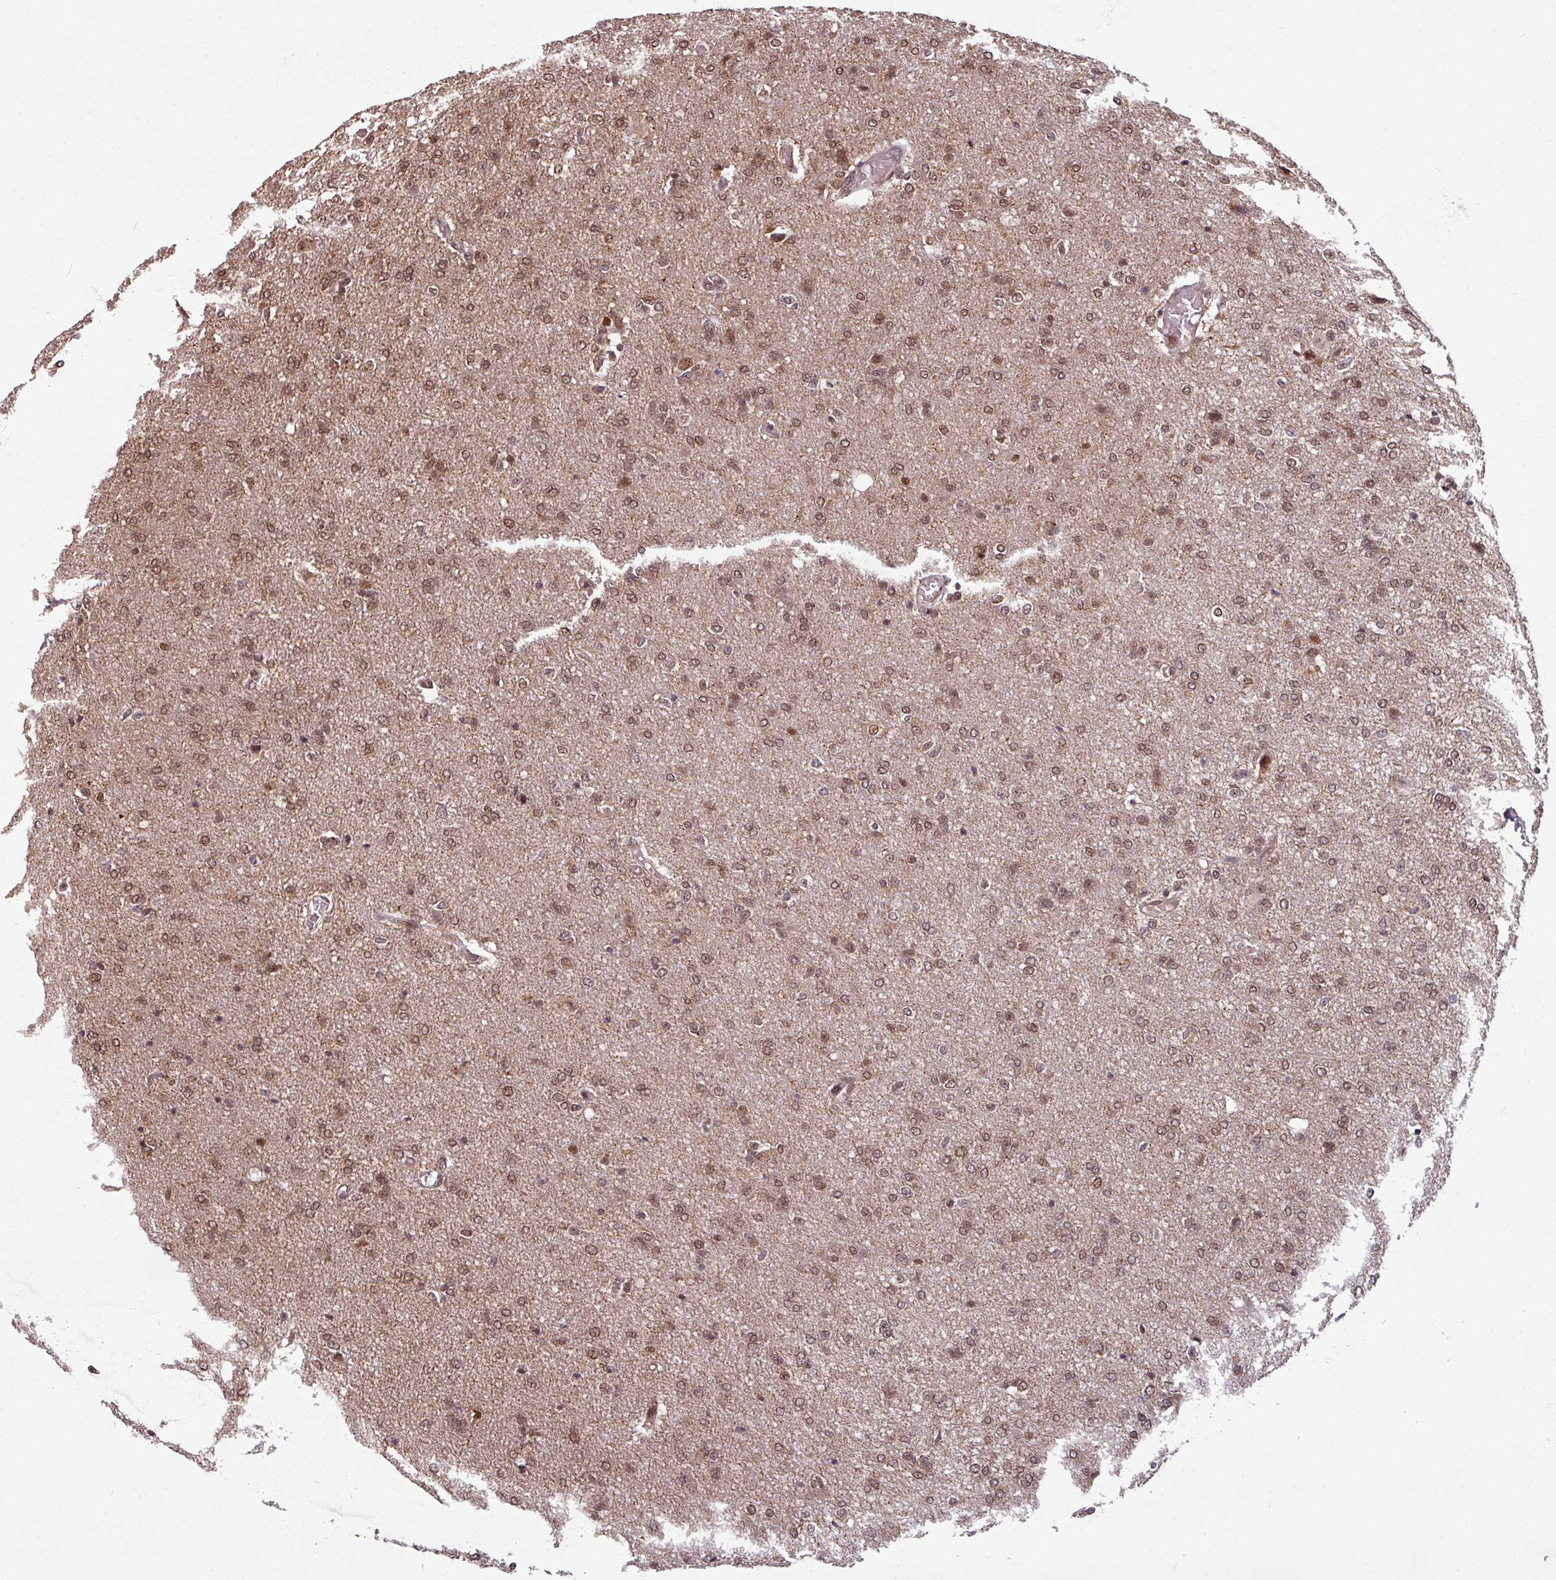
{"staining": {"intensity": "moderate", "quantity": ">75%", "location": "nuclear"}, "tissue": "glioma", "cell_type": "Tumor cells", "image_type": "cancer", "snomed": [{"axis": "morphology", "description": "Glioma, malignant, Low grade"}, {"axis": "topography", "description": "Brain"}], "caption": "DAB (3,3'-diaminobenzidine) immunohistochemical staining of human glioma reveals moderate nuclear protein positivity in approximately >75% of tumor cells.", "gene": "SWI5", "patient": {"sex": "male", "age": 26}}